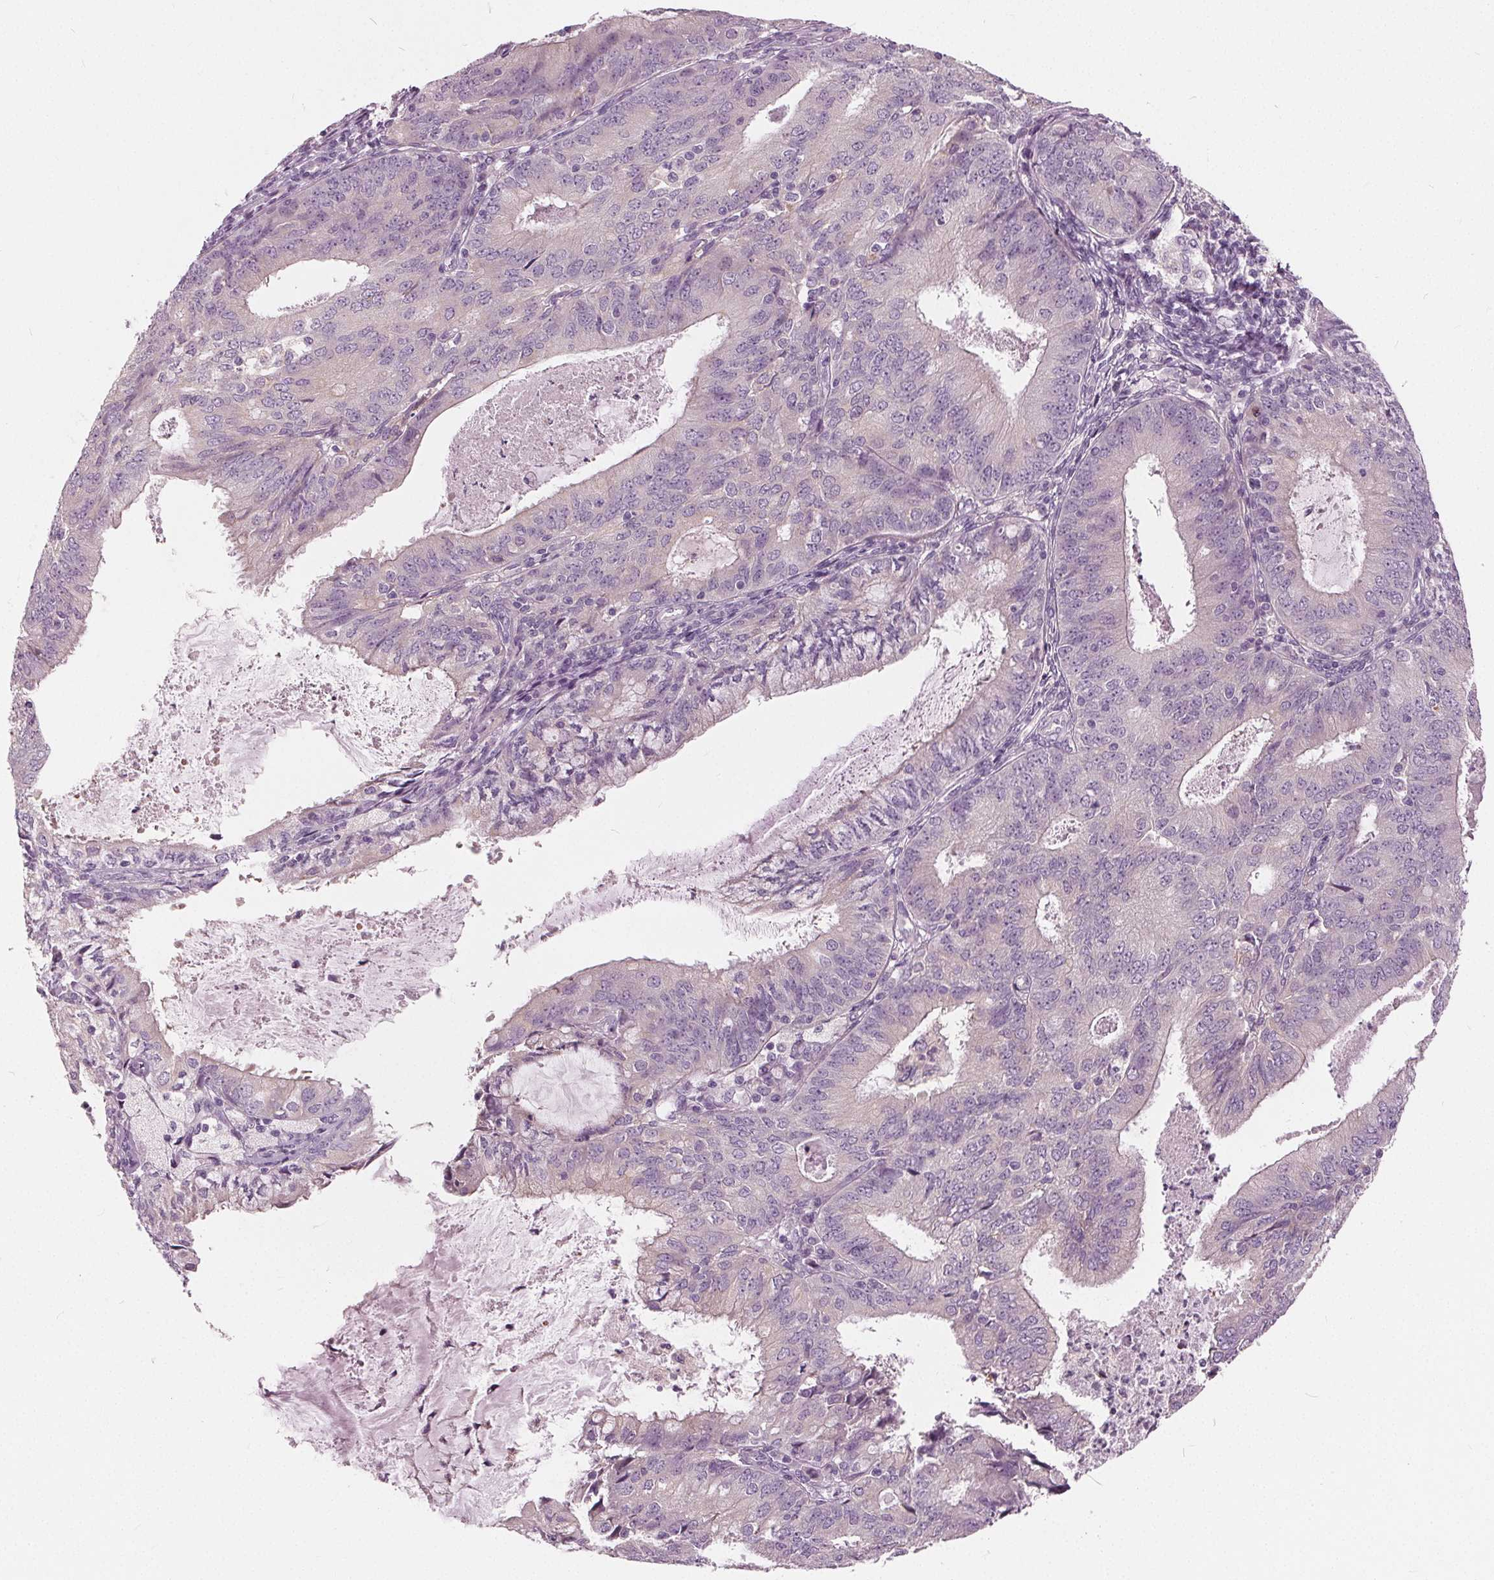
{"staining": {"intensity": "negative", "quantity": "none", "location": "none"}, "tissue": "endometrial cancer", "cell_type": "Tumor cells", "image_type": "cancer", "snomed": [{"axis": "morphology", "description": "Adenocarcinoma, NOS"}, {"axis": "topography", "description": "Endometrium"}], "caption": "The immunohistochemistry micrograph has no significant expression in tumor cells of endometrial cancer tissue.", "gene": "LHFPL7", "patient": {"sex": "female", "age": 57}}